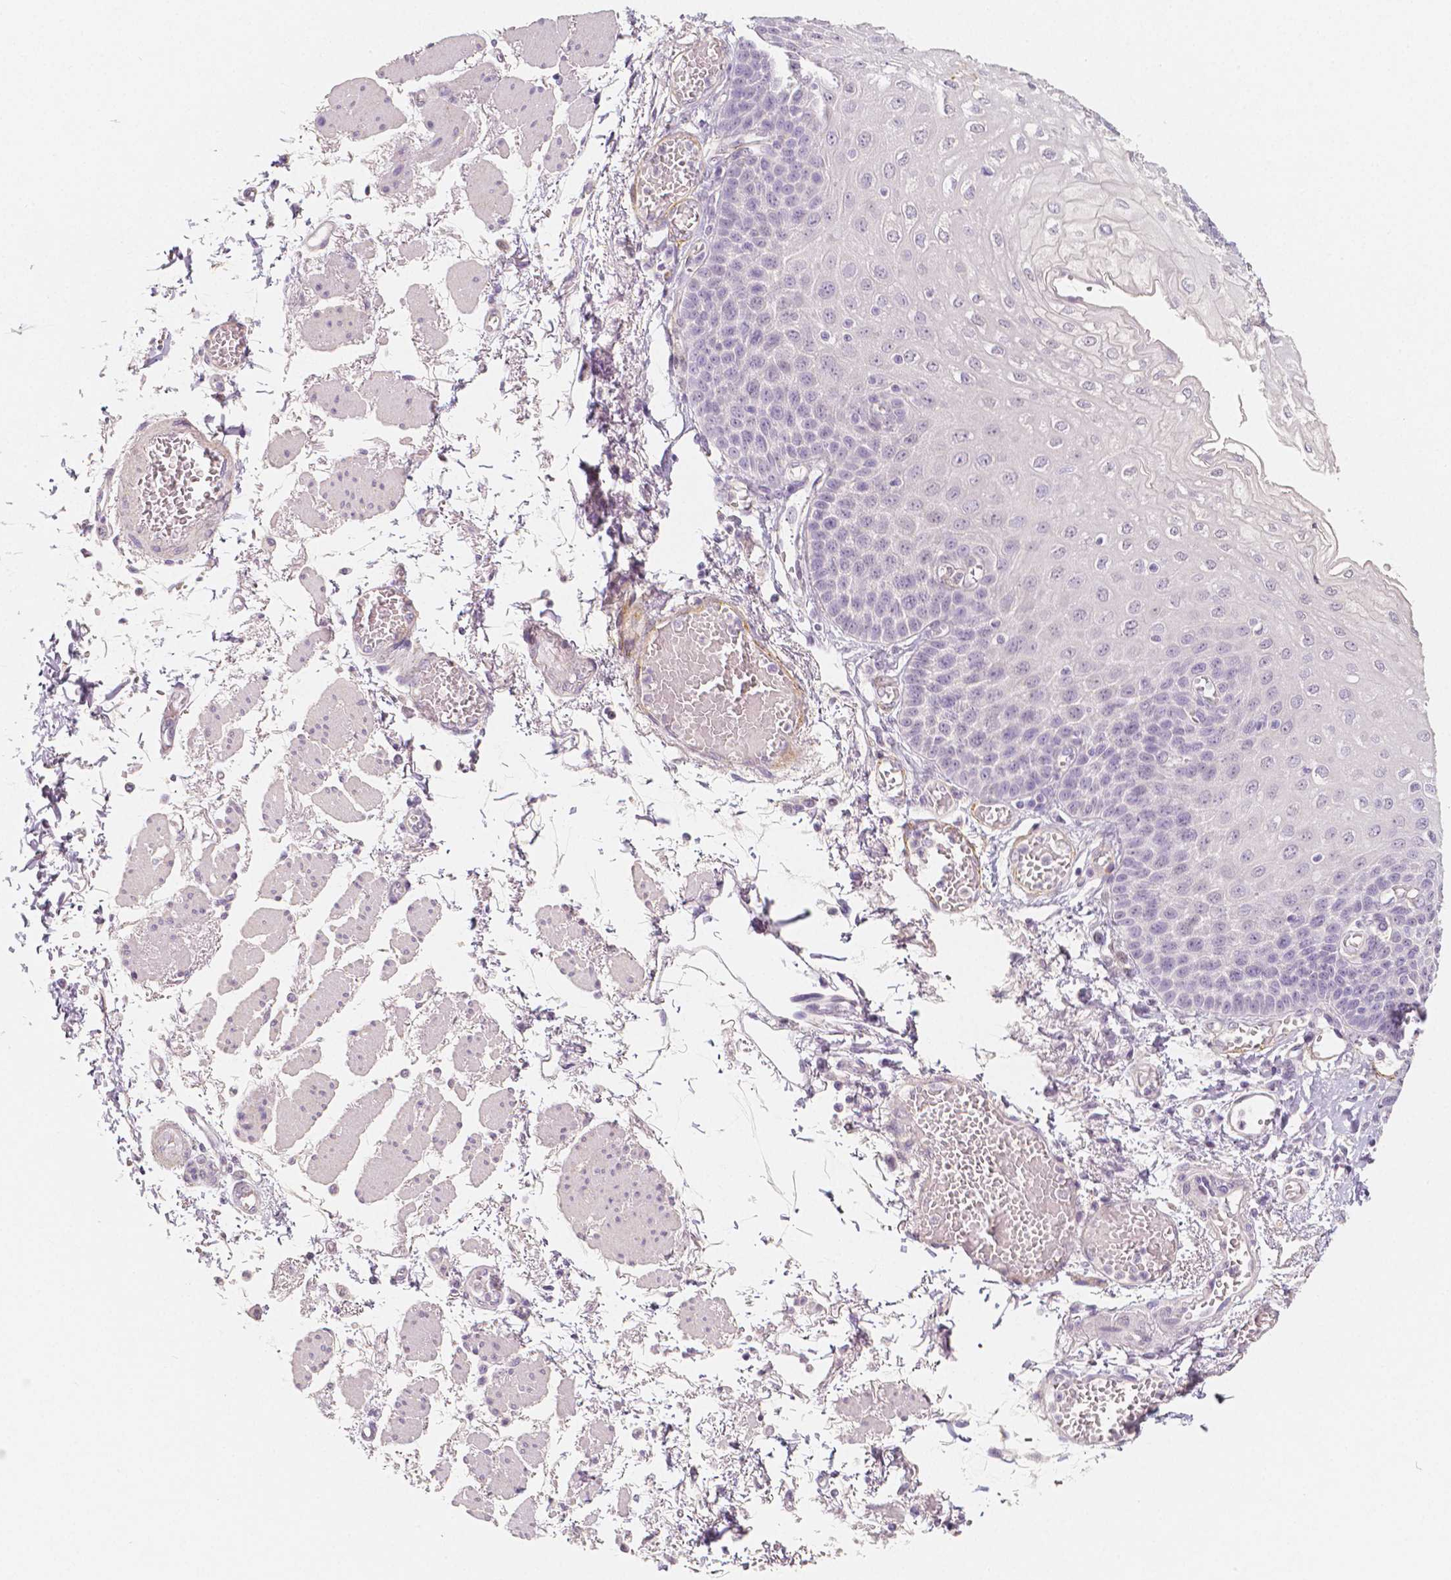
{"staining": {"intensity": "negative", "quantity": "none", "location": "none"}, "tissue": "esophagus", "cell_type": "Squamous epithelial cells", "image_type": "normal", "snomed": [{"axis": "morphology", "description": "Normal tissue, NOS"}, {"axis": "morphology", "description": "Adenocarcinoma, NOS"}, {"axis": "topography", "description": "Esophagus"}], "caption": "Esophagus stained for a protein using immunohistochemistry (IHC) displays no positivity squamous epithelial cells.", "gene": "THY1", "patient": {"sex": "male", "age": 81}}